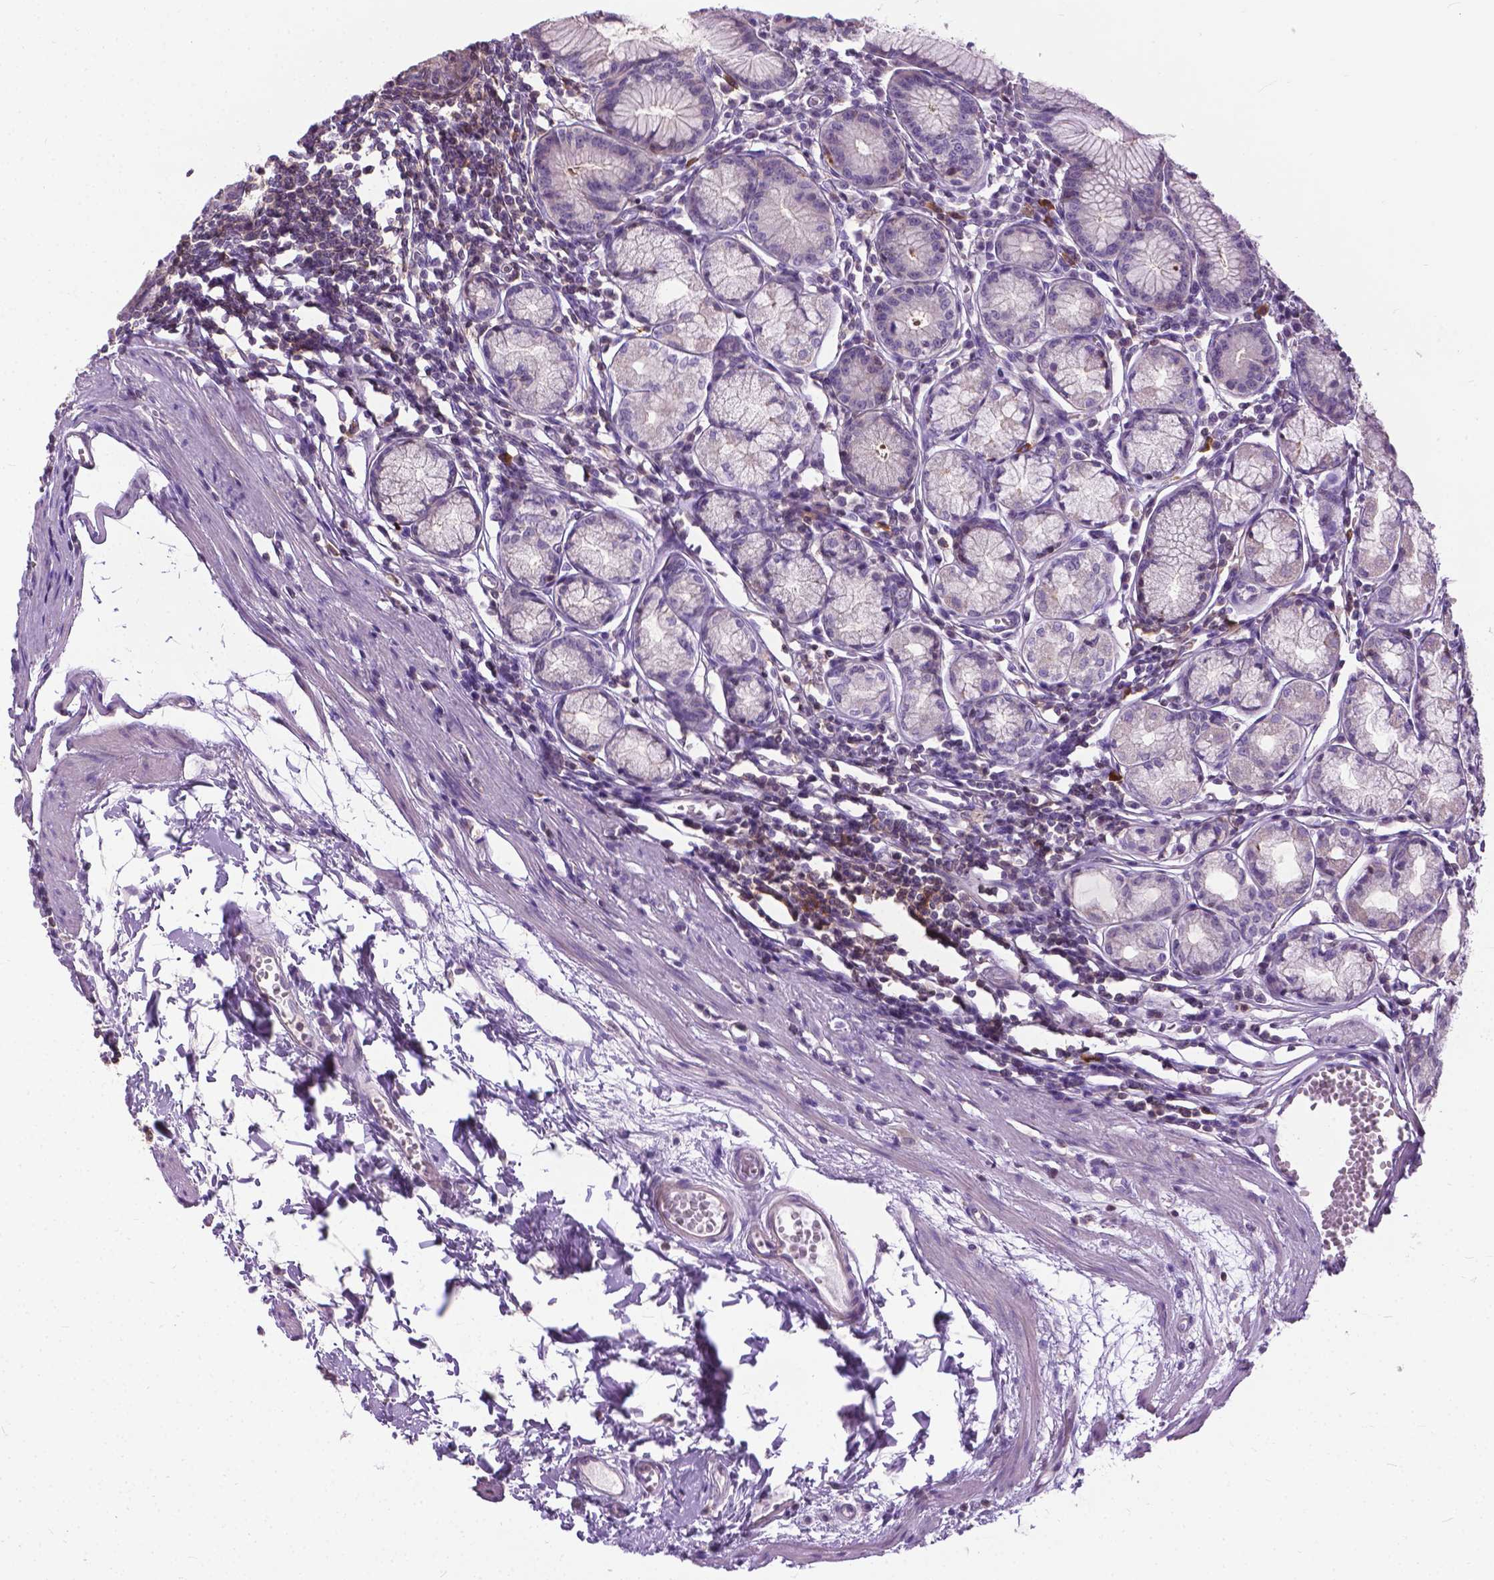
{"staining": {"intensity": "negative", "quantity": "none", "location": "none"}, "tissue": "stomach", "cell_type": "Glandular cells", "image_type": "normal", "snomed": [{"axis": "morphology", "description": "Normal tissue, NOS"}, {"axis": "topography", "description": "Stomach"}], "caption": "This is an immunohistochemistry image of unremarkable stomach. There is no staining in glandular cells.", "gene": "JAK3", "patient": {"sex": "male", "age": 55}}